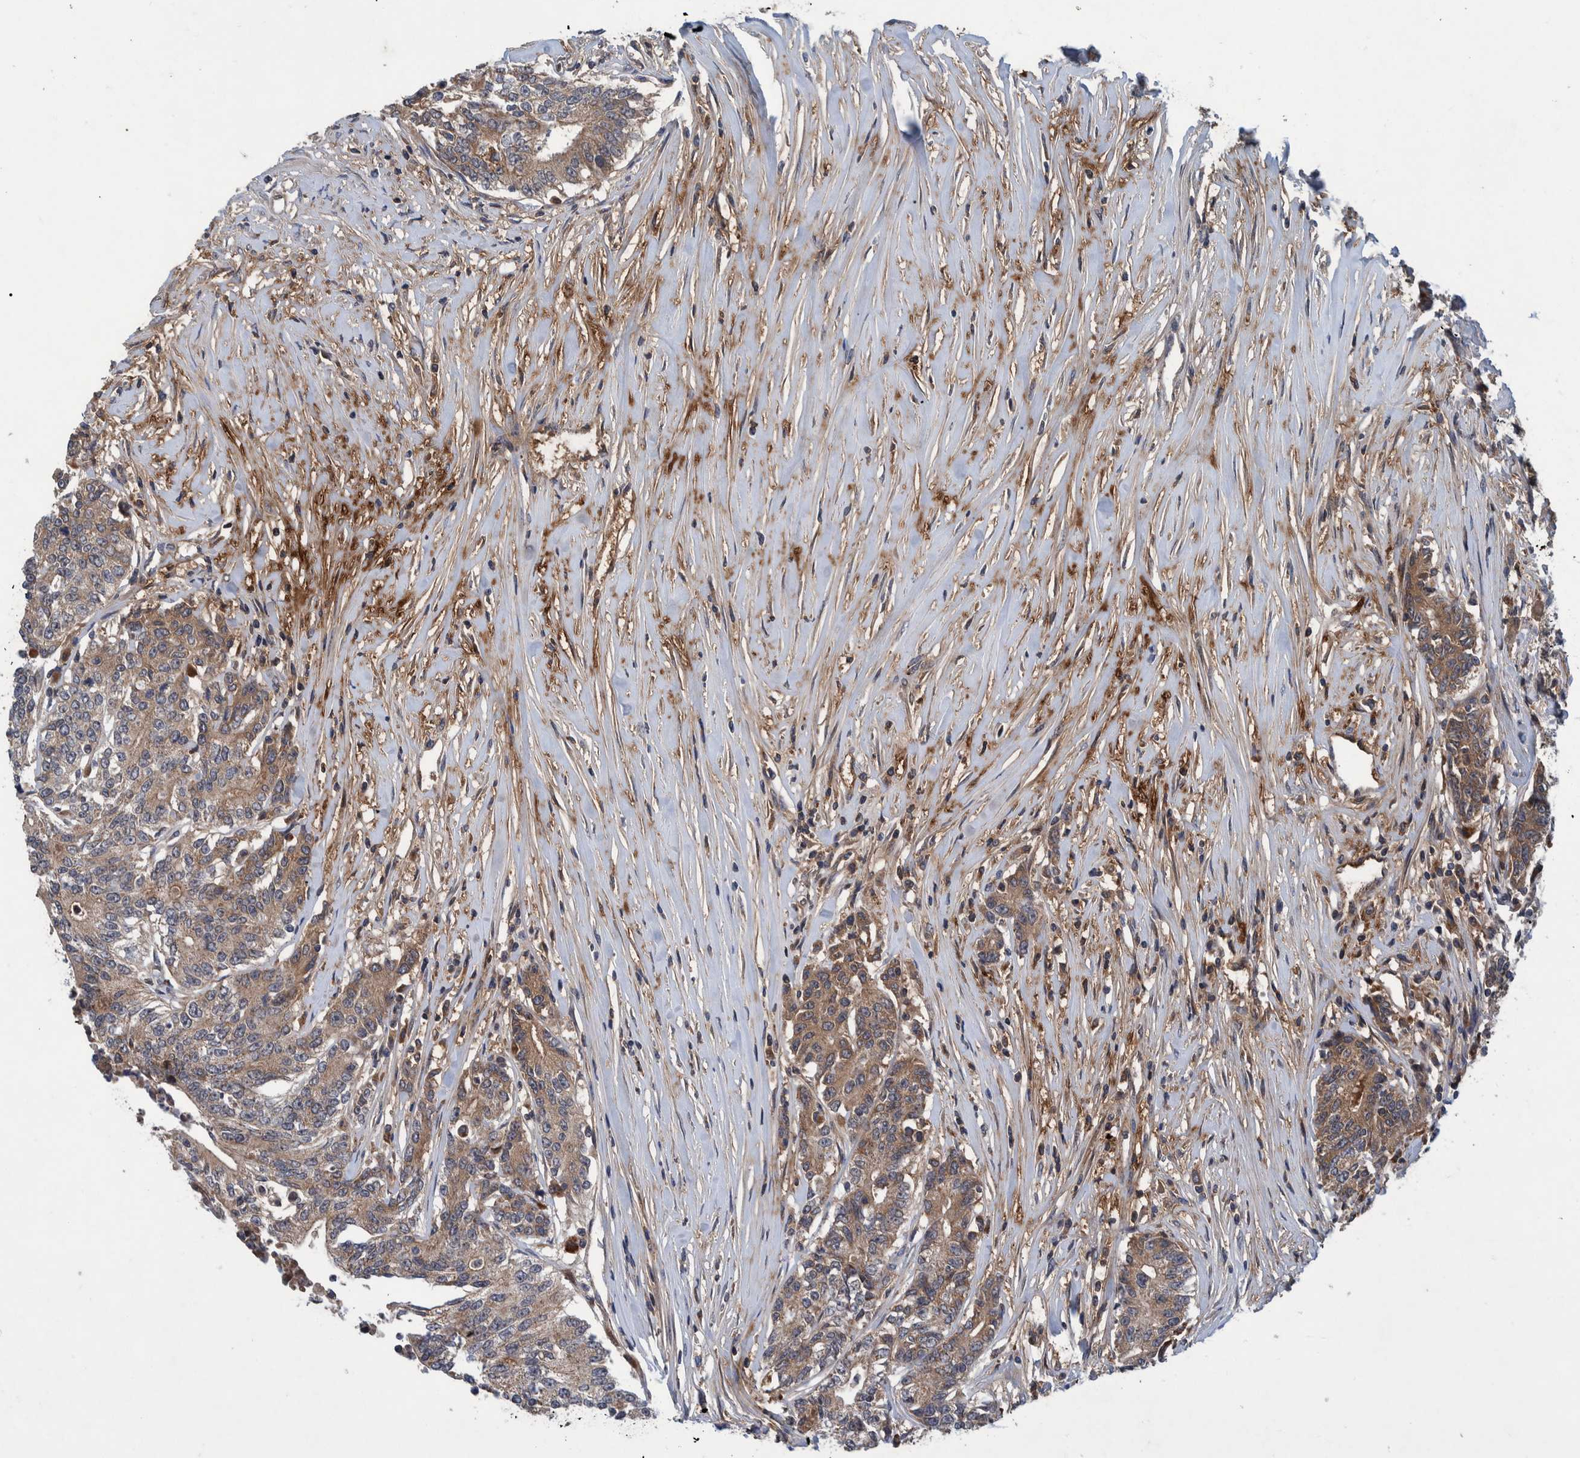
{"staining": {"intensity": "moderate", "quantity": ">75%", "location": "cytoplasmic/membranous"}, "tissue": "colorectal cancer", "cell_type": "Tumor cells", "image_type": "cancer", "snomed": [{"axis": "morphology", "description": "Adenocarcinoma, NOS"}, {"axis": "topography", "description": "Colon"}], "caption": "Moderate cytoplasmic/membranous staining for a protein is appreciated in approximately >75% of tumor cells of colorectal cancer using IHC.", "gene": "ITIH3", "patient": {"sex": "female", "age": 77}}